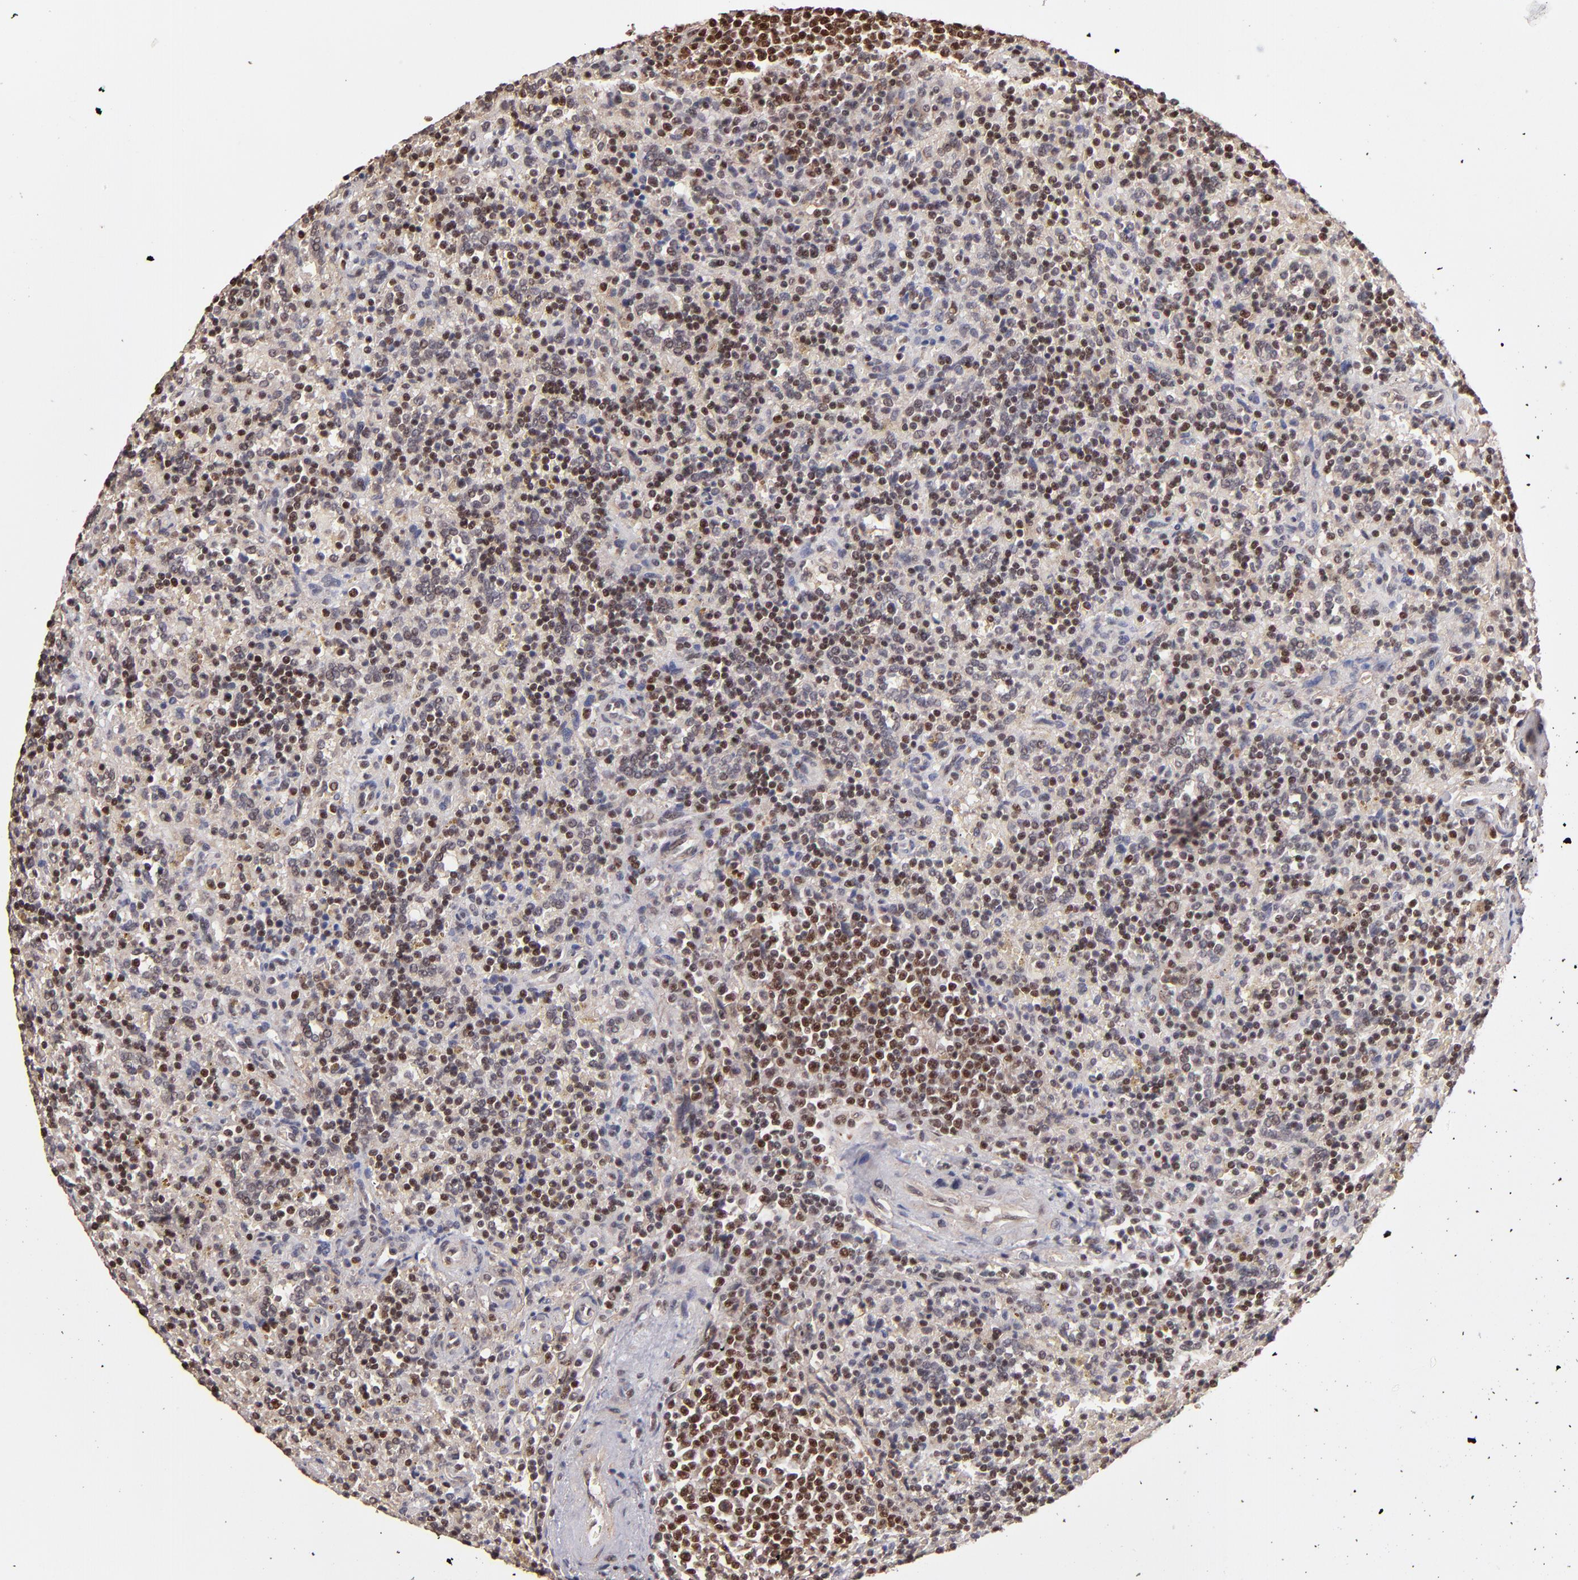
{"staining": {"intensity": "moderate", "quantity": "25%-75%", "location": "nuclear"}, "tissue": "lymphoma", "cell_type": "Tumor cells", "image_type": "cancer", "snomed": [{"axis": "morphology", "description": "Malignant lymphoma, non-Hodgkin's type, Low grade"}, {"axis": "topography", "description": "Spleen"}], "caption": "Immunohistochemical staining of low-grade malignant lymphoma, non-Hodgkin's type displays medium levels of moderate nuclear positivity in about 25%-75% of tumor cells.", "gene": "TERF2", "patient": {"sex": "male", "age": 67}}